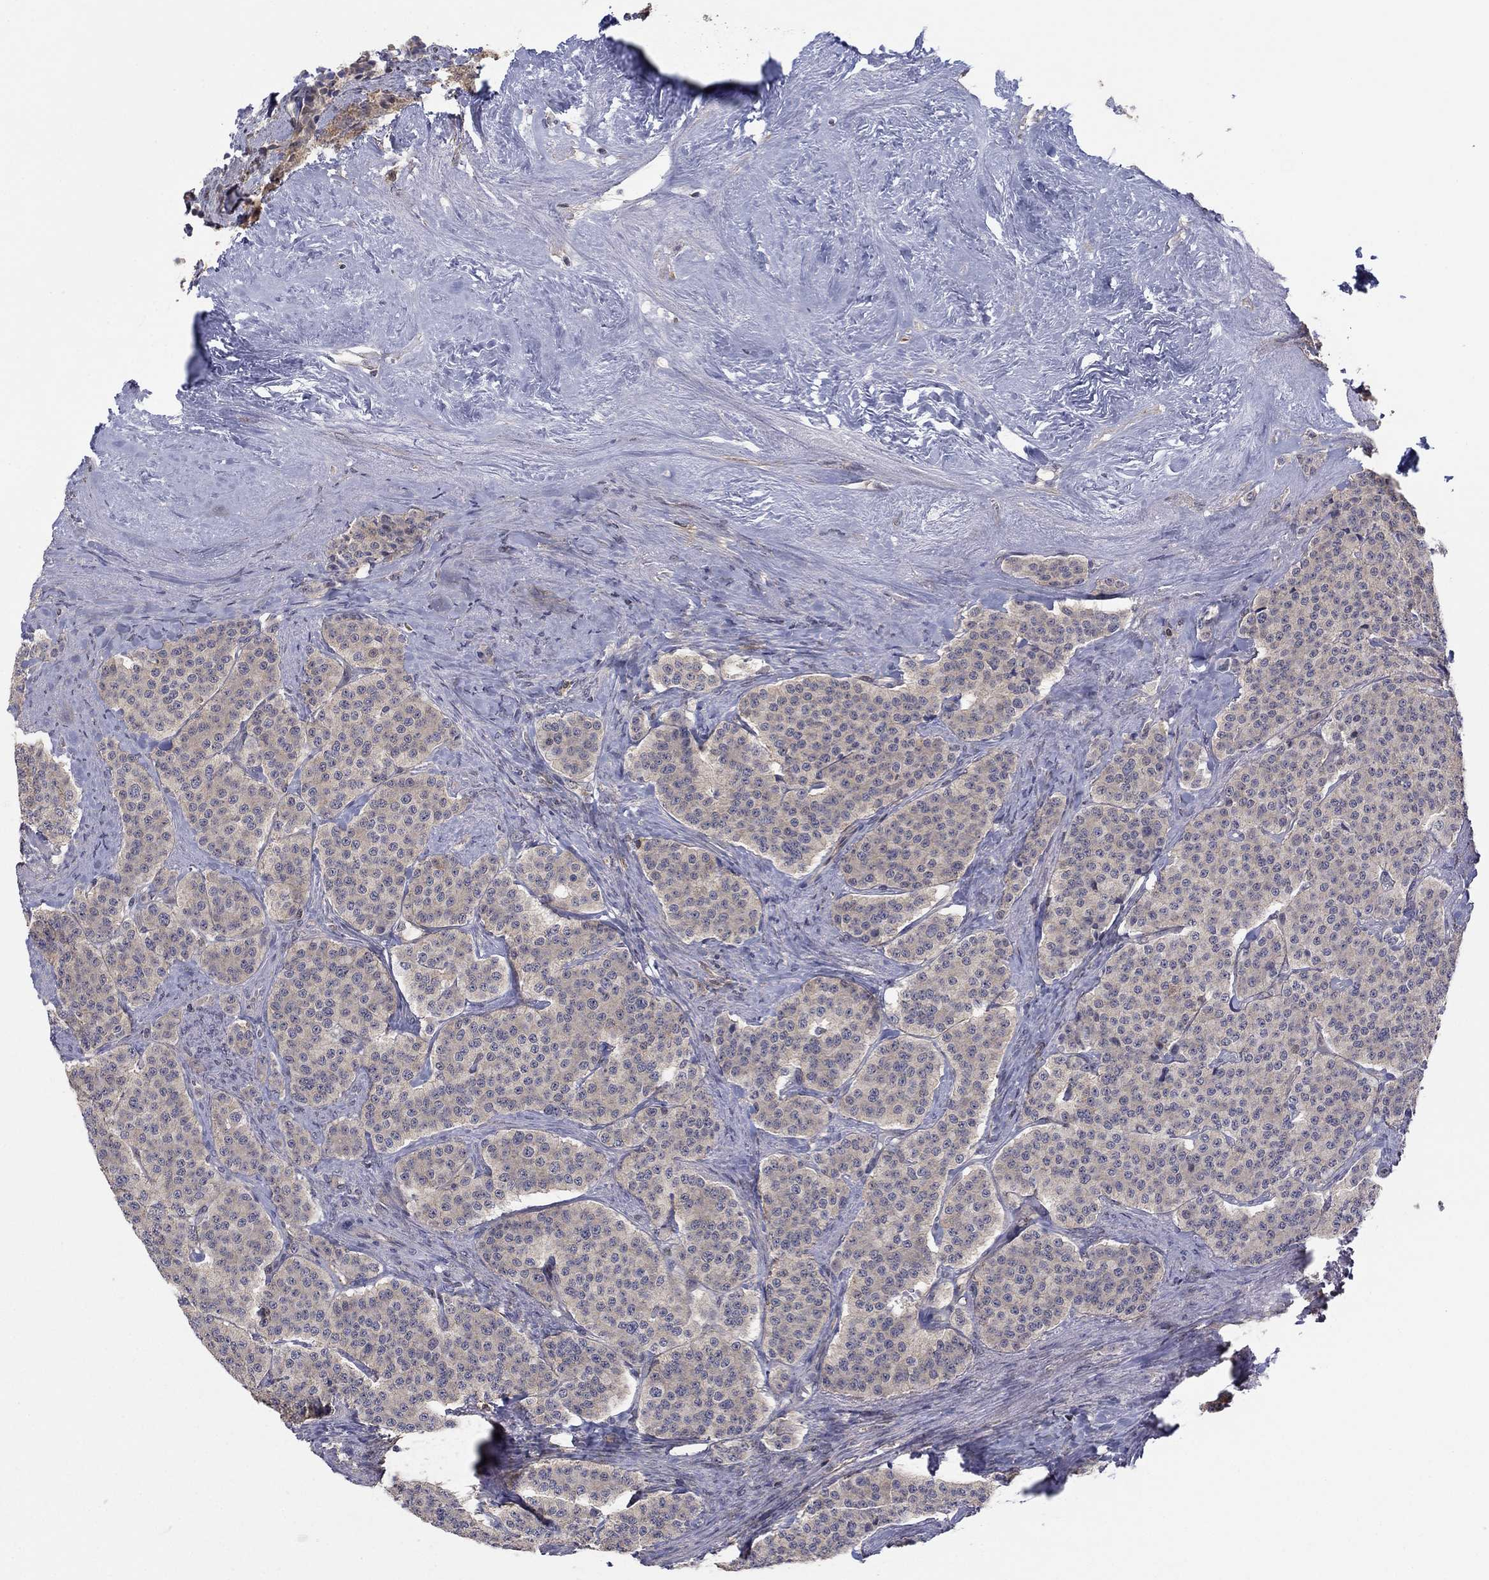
{"staining": {"intensity": "weak", "quantity": "25%-75%", "location": "cytoplasmic/membranous"}, "tissue": "carcinoid", "cell_type": "Tumor cells", "image_type": "cancer", "snomed": [{"axis": "morphology", "description": "Carcinoid, malignant, NOS"}, {"axis": "topography", "description": "Small intestine"}], "caption": "Brown immunohistochemical staining in carcinoid (malignant) exhibits weak cytoplasmic/membranous staining in about 25%-75% of tumor cells.", "gene": "RNF114", "patient": {"sex": "female", "age": 58}}